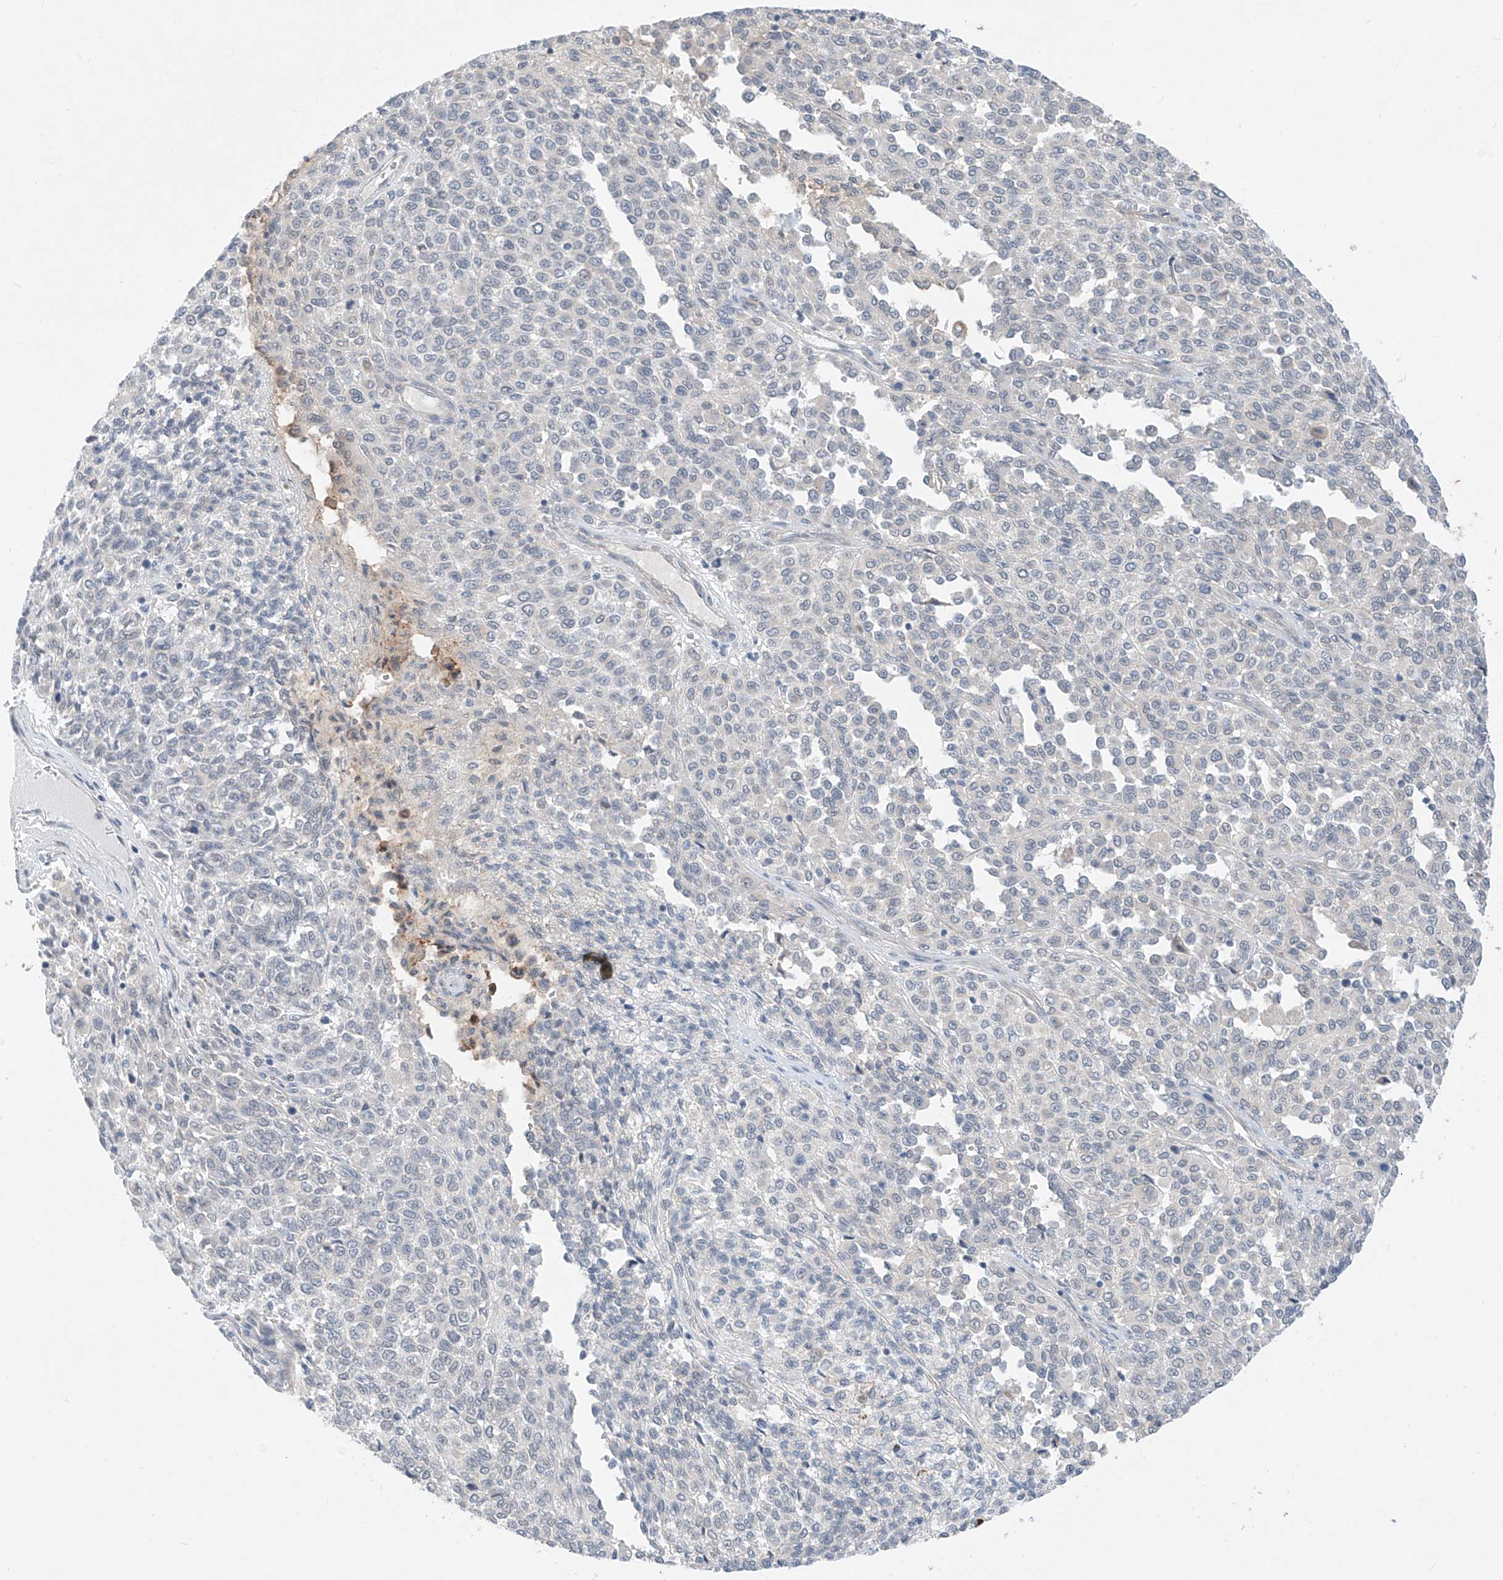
{"staining": {"intensity": "negative", "quantity": "none", "location": "none"}, "tissue": "melanoma", "cell_type": "Tumor cells", "image_type": "cancer", "snomed": [{"axis": "morphology", "description": "Malignant melanoma, Metastatic site"}, {"axis": "topography", "description": "Pancreas"}], "caption": "IHC of human melanoma displays no positivity in tumor cells.", "gene": "ABLIM2", "patient": {"sex": "female", "age": 30}}